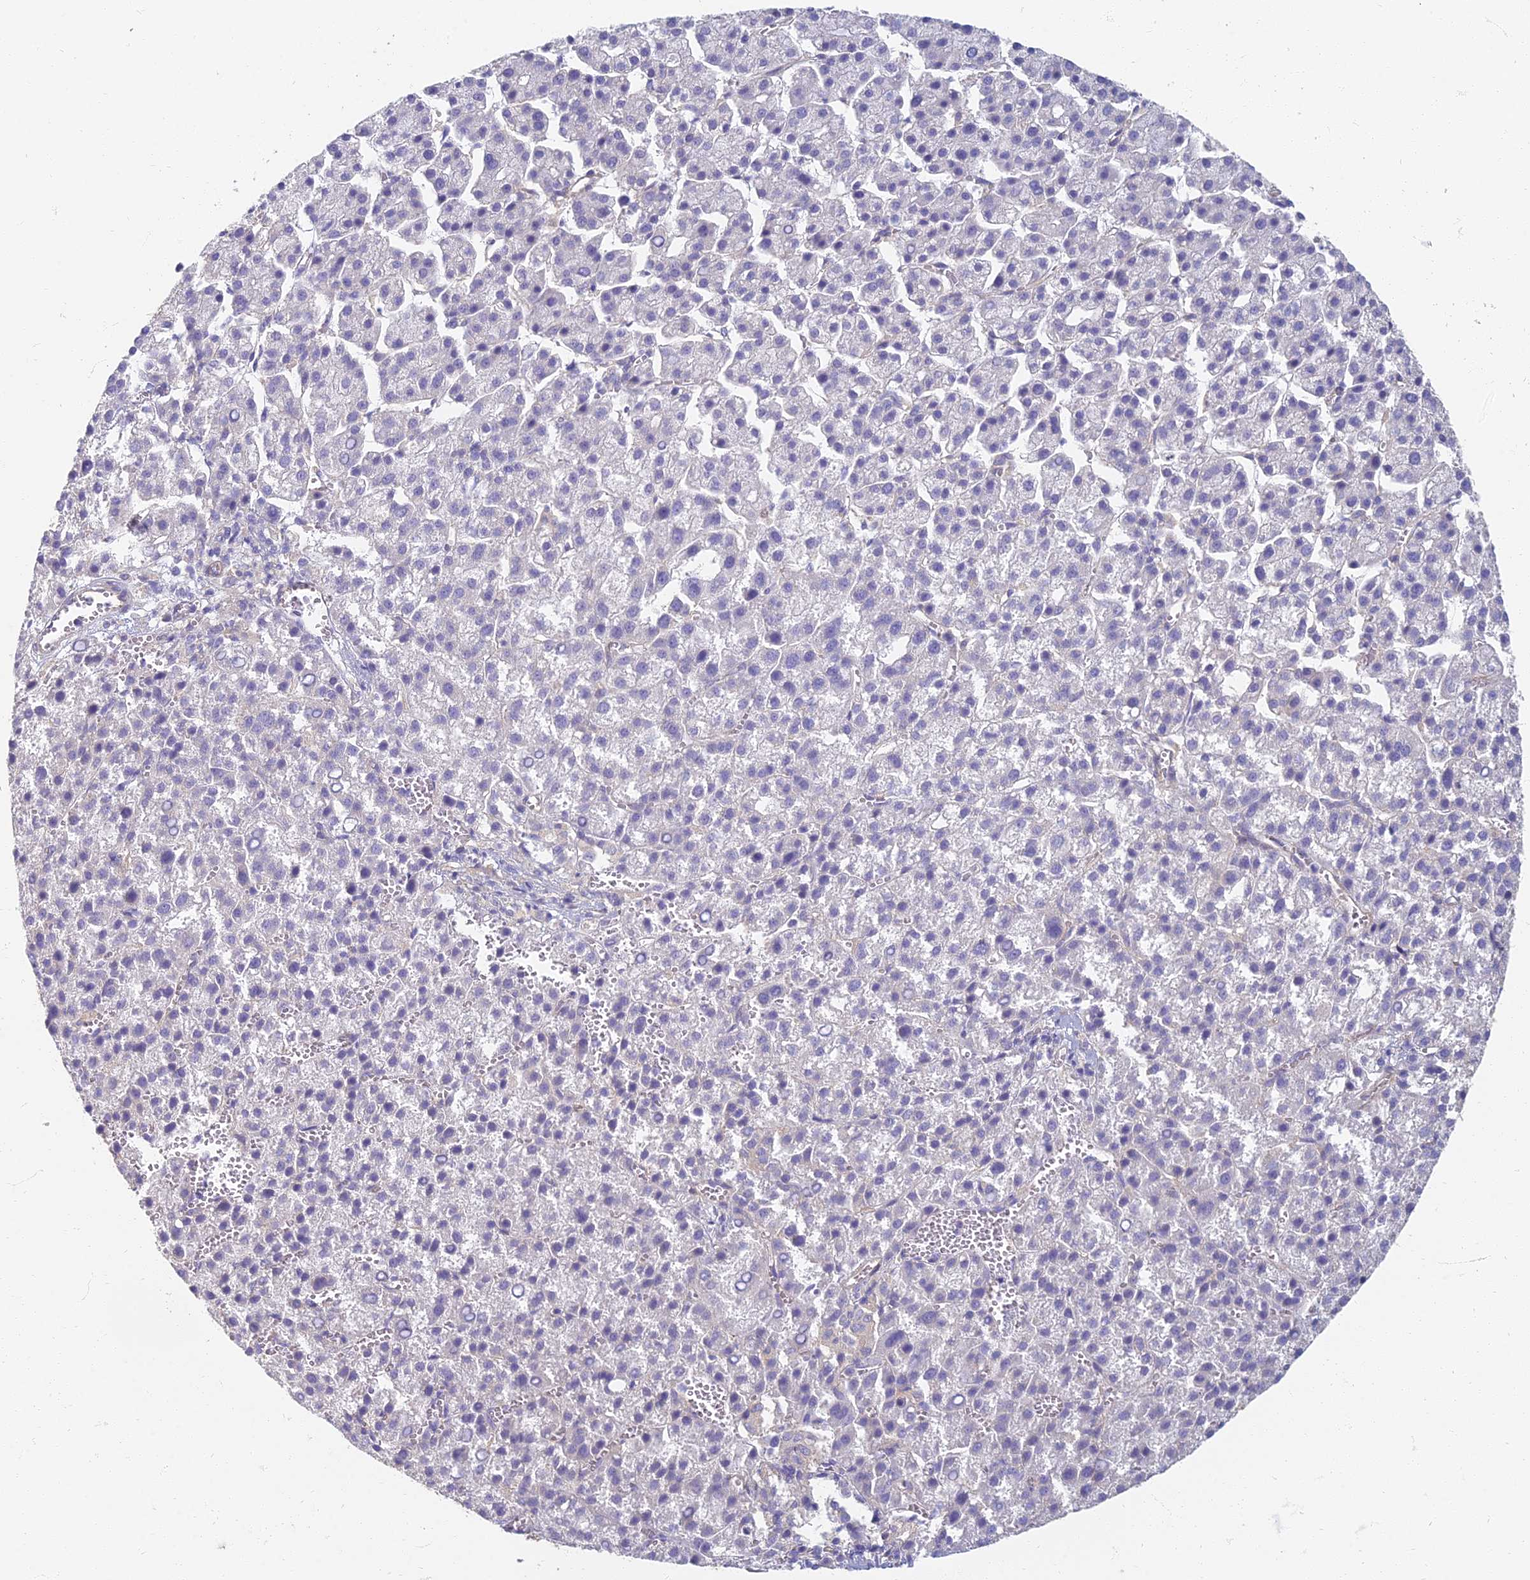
{"staining": {"intensity": "negative", "quantity": "none", "location": "none"}, "tissue": "liver cancer", "cell_type": "Tumor cells", "image_type": "cancer", "snomed": [{"axis": "morphology", "description": "Carcinoma, Hepatocellular, NOS"}, {"axis": "topography", "description": "Liver"}], "caption": "Human hepatocellular carcinoma (liver) stained for a protein using immunohistochemistry reveals no expression in tumor cells.", "gene": "RBSN", "patient": {"sex": "female", "age": 58}}